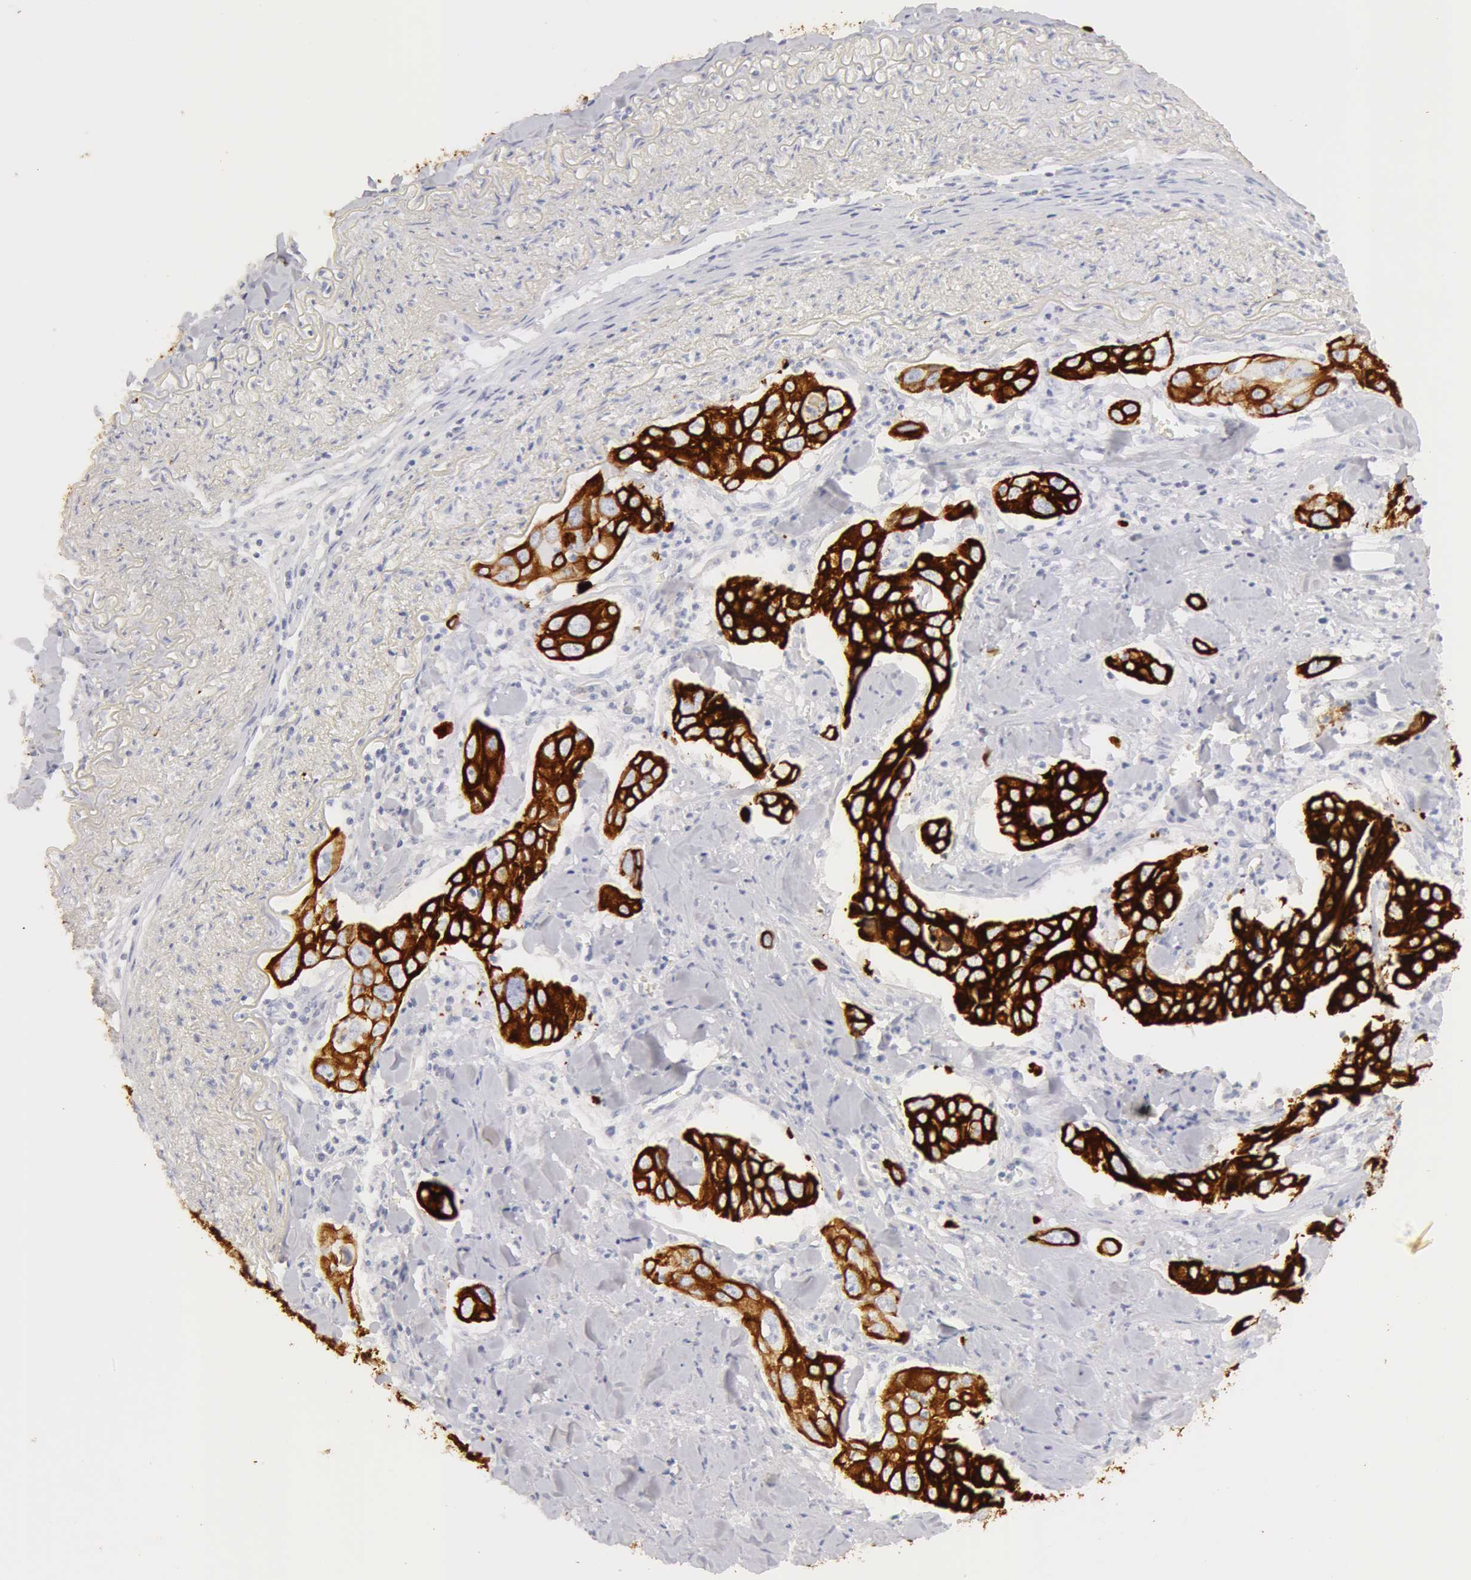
{"staining": {"intensity": "strong", "quantity": ">75%", "location": "cytoplasmic/membranous"}, "tissue": "lung cancer", "cell_type": "Tumor cells", "image_type": "cancer", "snomed": [{"axis": "morphology", "description": "Adenocarcinoma, NOS"}, {"axis": "topography", "description": "Lung"}], "caption": "This micrograph demonstrates IHC staining of lung adenocarcinoma, with high strong cytoplasmic/membranous positivity in approximately >75% of tumor cells.", "gene": "KRT8", "patient": {"sex": "male", "age": 48}}